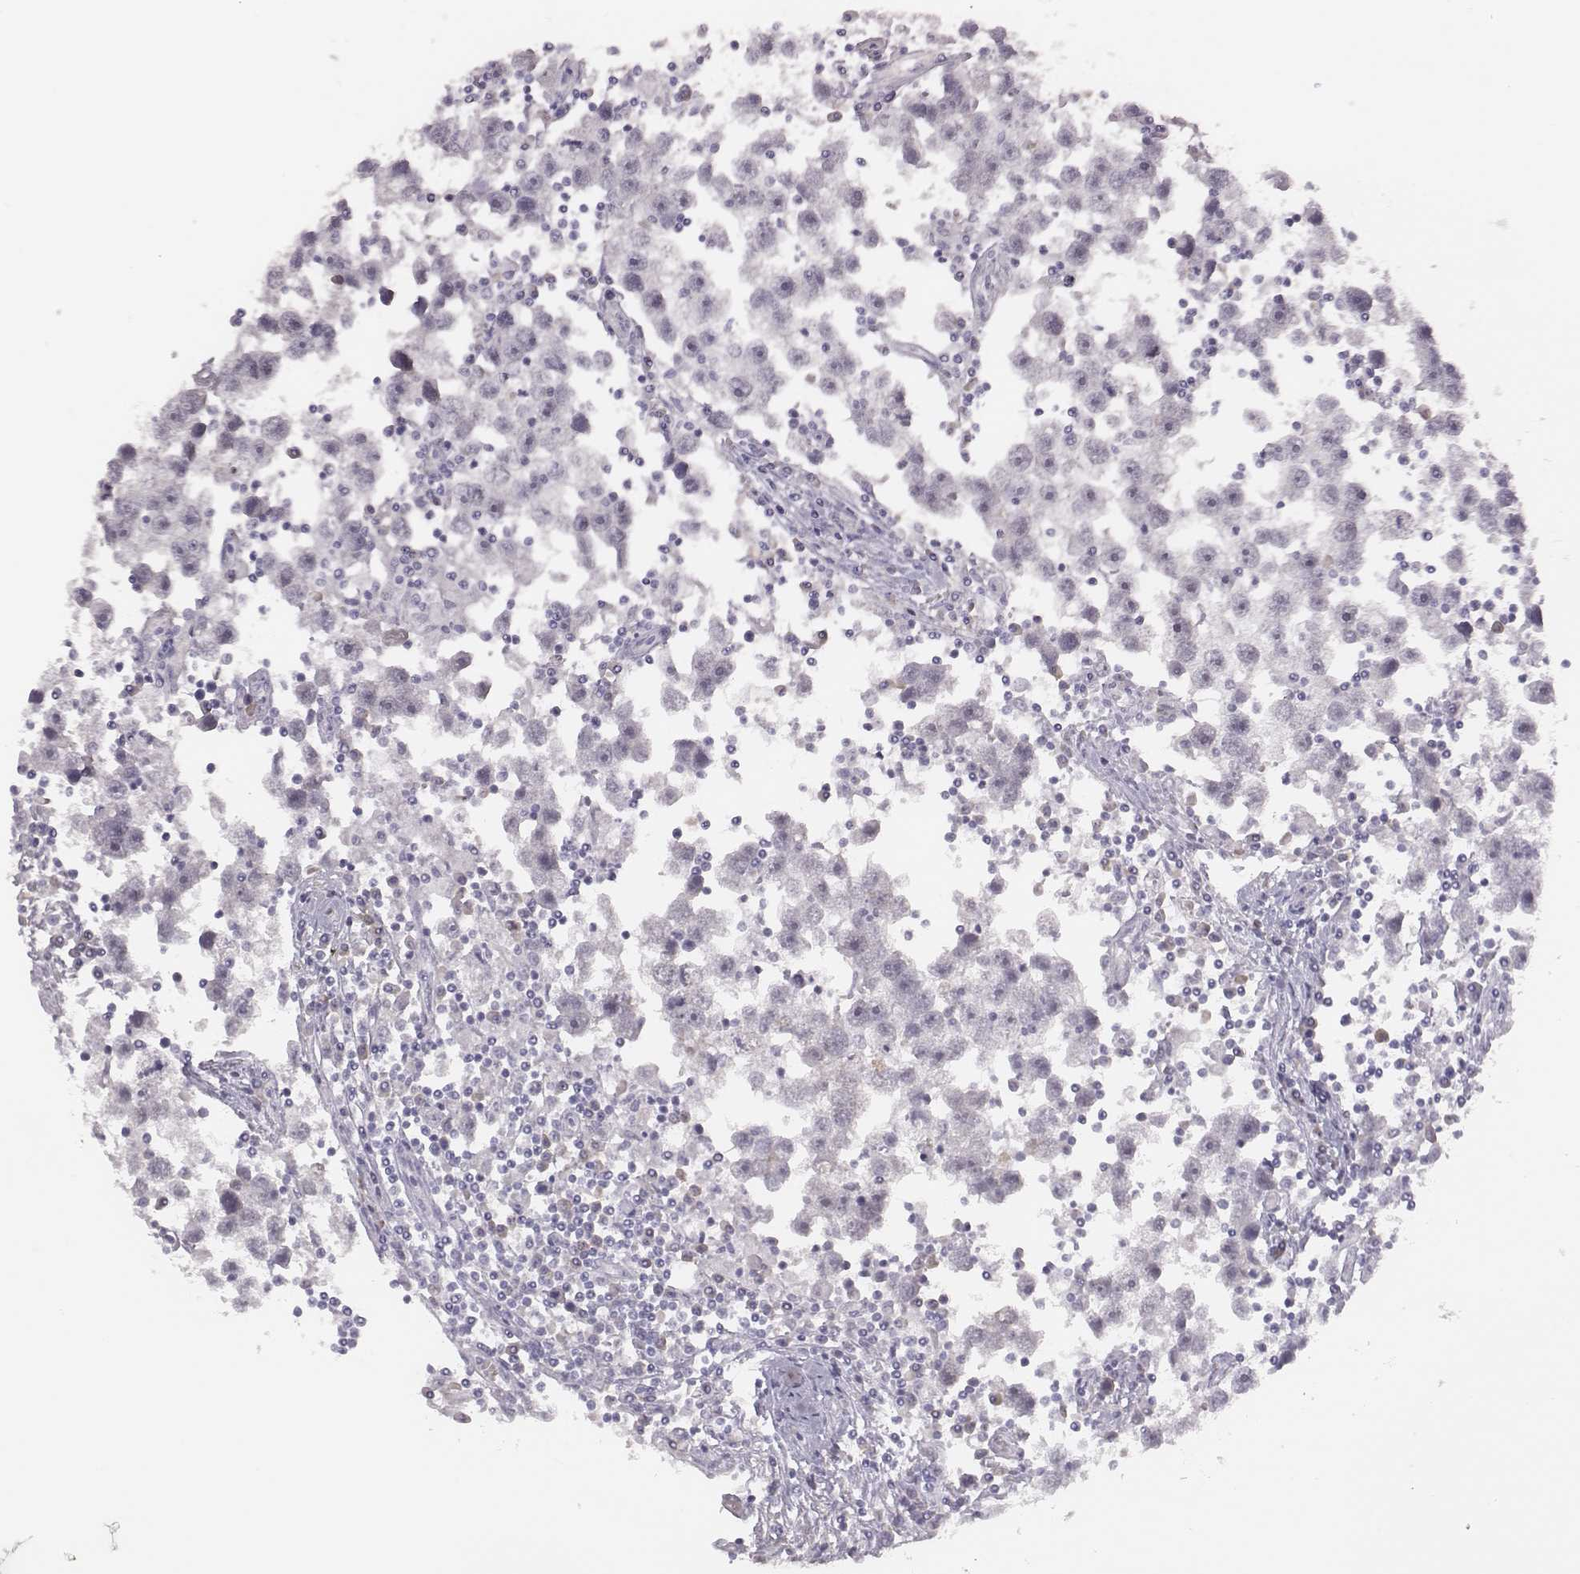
{"staining": {"intensity": "negative", "quantity": "none", "location": "none"}, "tissue": "testis cancer", "cell_type": "Tumor cells", "image_type": "cancer", "snomed": [{"axis": "morphology", "description": "Seminoma, NOS"}, {"axis": "topography", "description": "Testis"}], "caption": "Seminoma (testis) stained for a protein using immunohistochemistry reveals no expression tumor cells.", "gene": "PBK", "patient": {"sex": "male", "age": 30}}